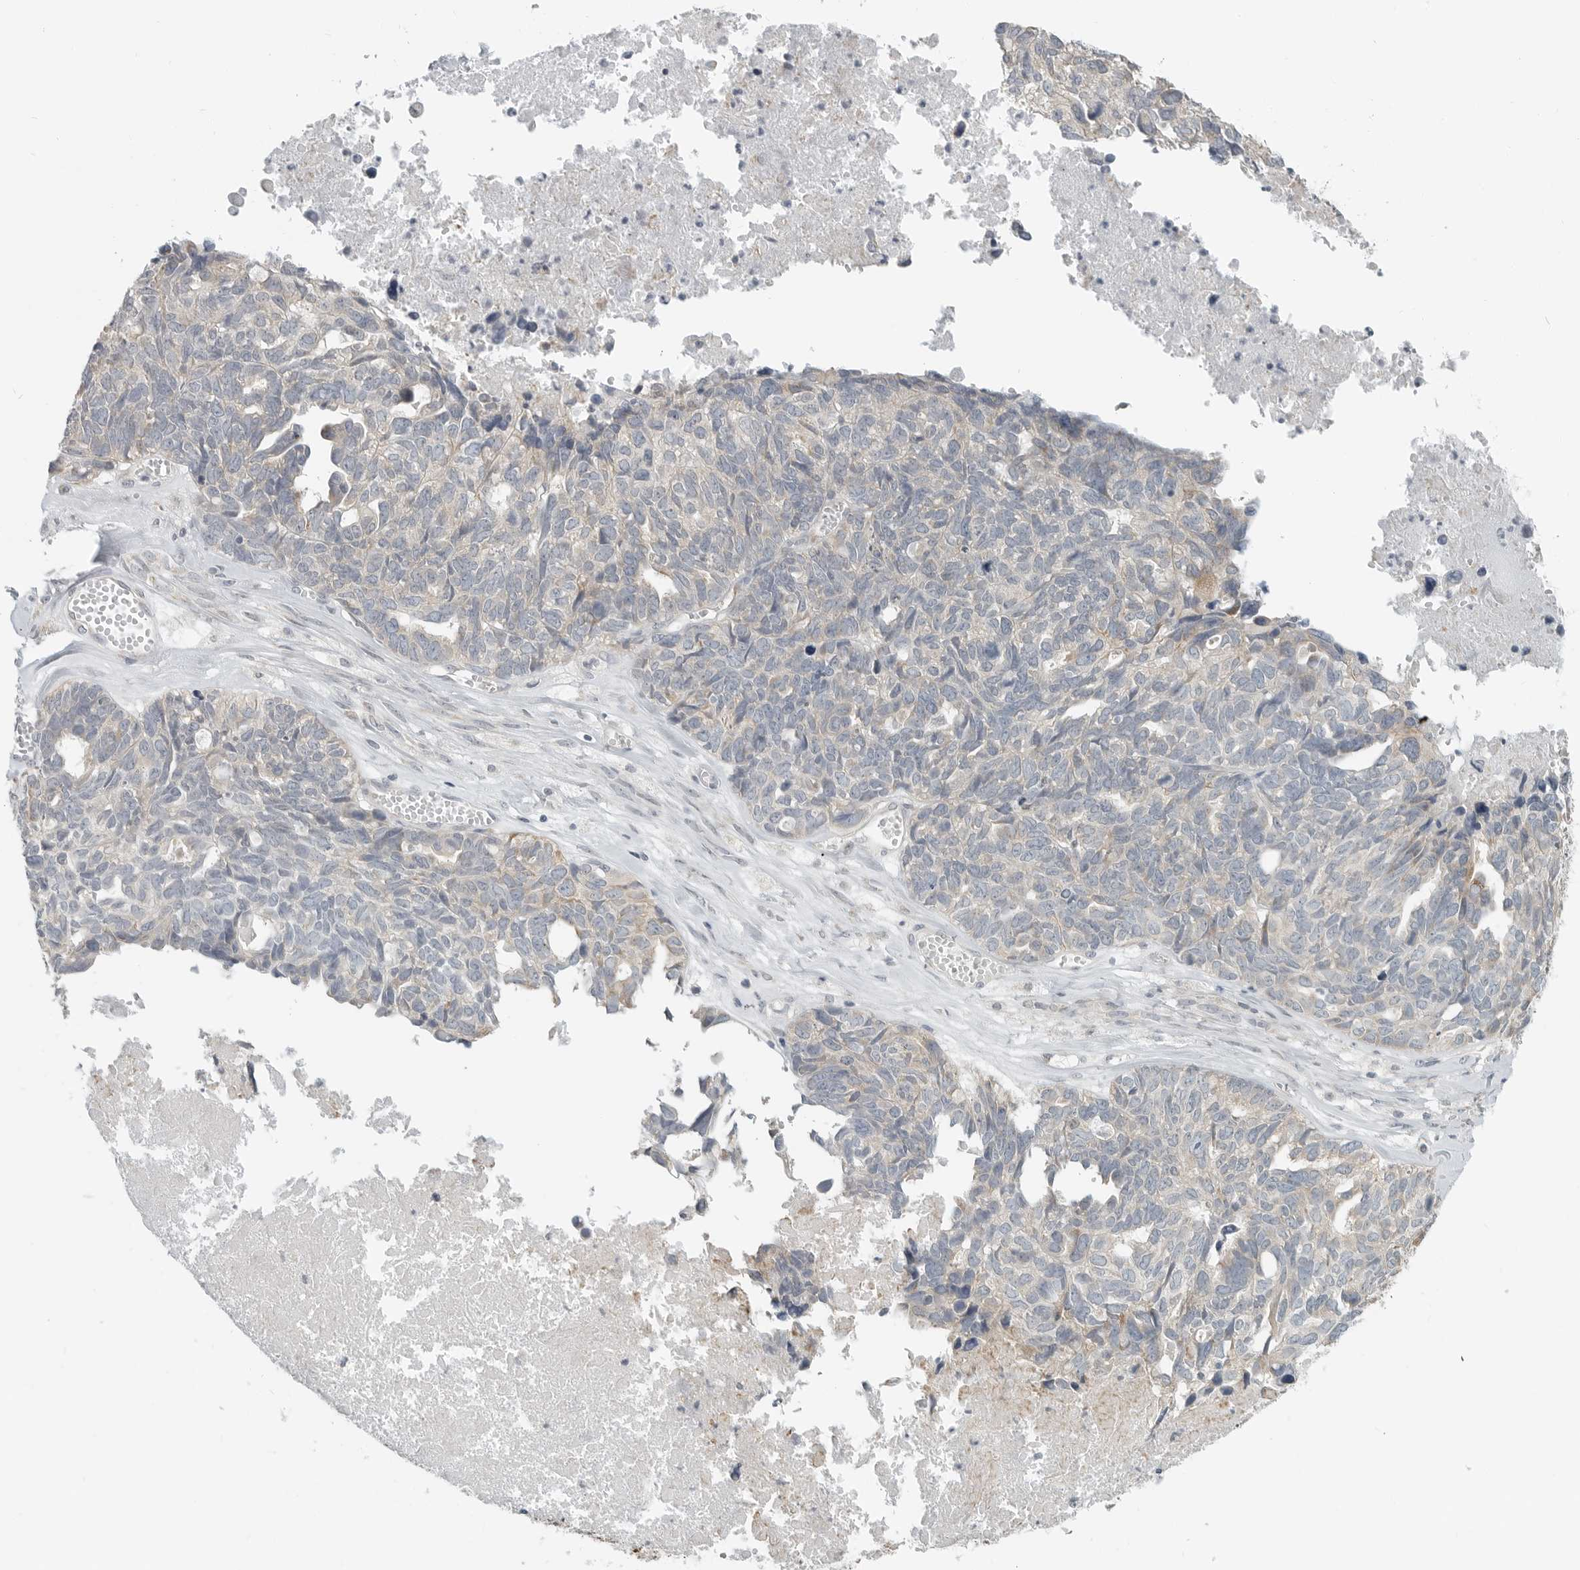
{"staining": {"intensity": "weak", "quantity": "25%-75%", "location": "cytoplasmic/membranous"}, "tissue": "ovarian cancer", "cell_type": "Tumor cells", "image_type": "cancer", "snomed": [{"axis": "morphology", "description": "Cystadenocarcinoma, serous, NOS"}, {"axis": "topography", "description": "Ovary"}], "caption": "Immunohistochemical staining of human ovarian serous cystadenocarcinoma displays low levels of weak cytoplasmic/membranous staining in about 25%-75% of tumor cells.", "gene": "IL12RB2", "patient": {"sex": "female", "age": 79}}